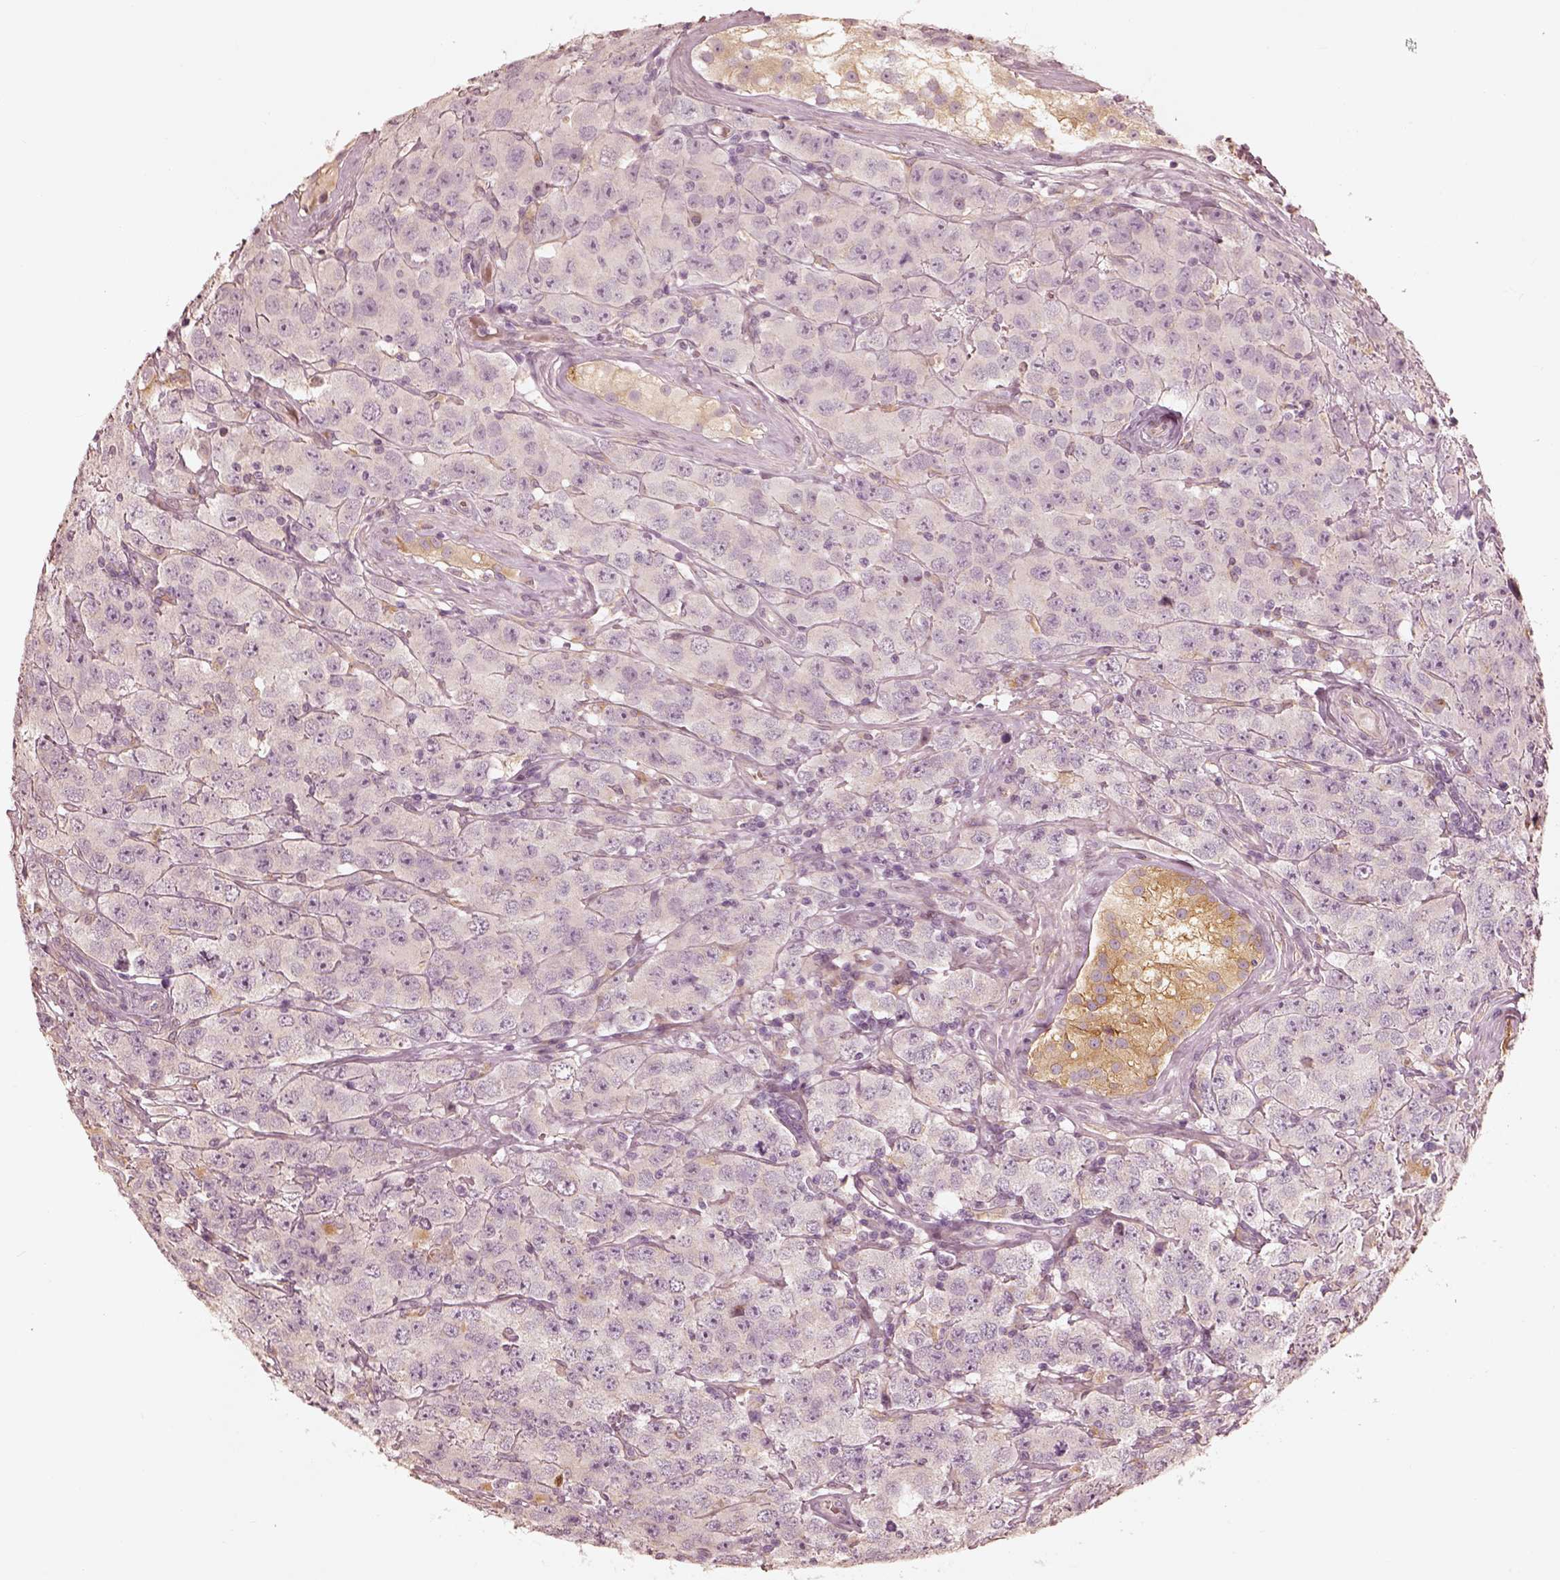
{"staining": {"intensity": "moderate", "quantity": "<25%", "location": "cytoplasmic/membranous"}, "tissue": "testis cancer", "cell_type": "Tumor cells", "image_type": "cancer", "snomed": [{"axis": "morphology", "description": "Seminoma, NOS"}, {"axis": "topography", "description": "Testis"}], "caption": "Protein analysis of testis cancer (seminoma) tissue shows moderate cytoplasmic/membranous staining in approximately <25% of tumor cells. The protein of interest is stained brown, and the nuclei are stained in blue (DAB (3,3'-diaminobenzidine) IHC with brightfield microscopy, high magnification).", "gene": "WLS", "patient": {"sex": "male", "age": 52}}